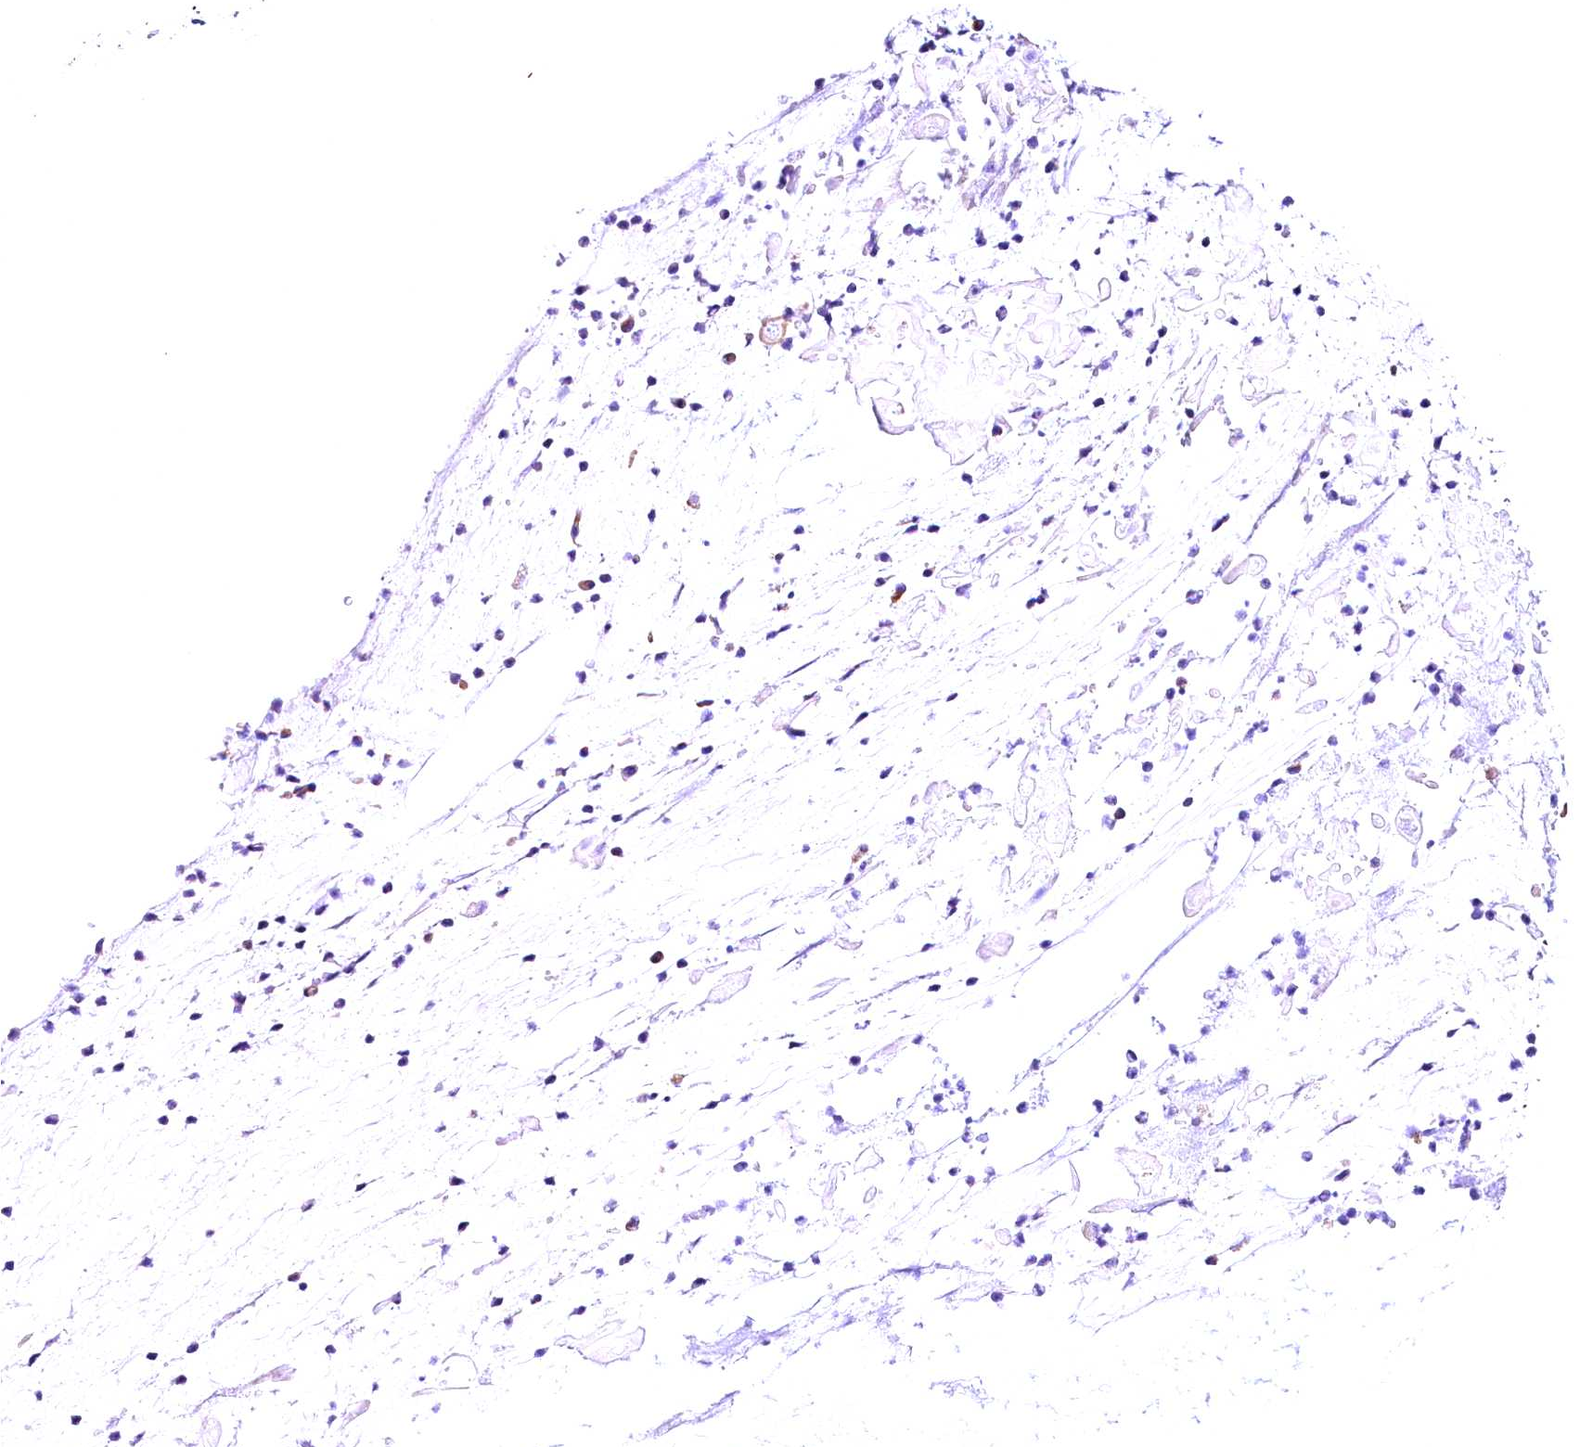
{"staining": {"intensity": "negative", "quantity": "none", "location": "none"}, "tissue": "adipose tissue", "cell_type": "Adipocytes", "image_type": "normal", "snomed": [{"axis": "morphology", "description": "Normal tissue, NOS"}, {"axis": "topography", "description": "Lymph node"}, {"axis": "topography", "description": "Cartilage tissue"}, {"axis": "topography", "description": "Bronchus"}], "caption": "The immunohistochemistry (IHC) image has no significant expression in adipocytes of adipose tissue. Brightfield microscopy of immunohistochemistry stained with DAB (3,3'-diaminobenzidine) (brown) and hematoxylin (blue), captured at high magnification.", "gene": "ACAA2", "patient": {"sex": "male", "age": 63}}